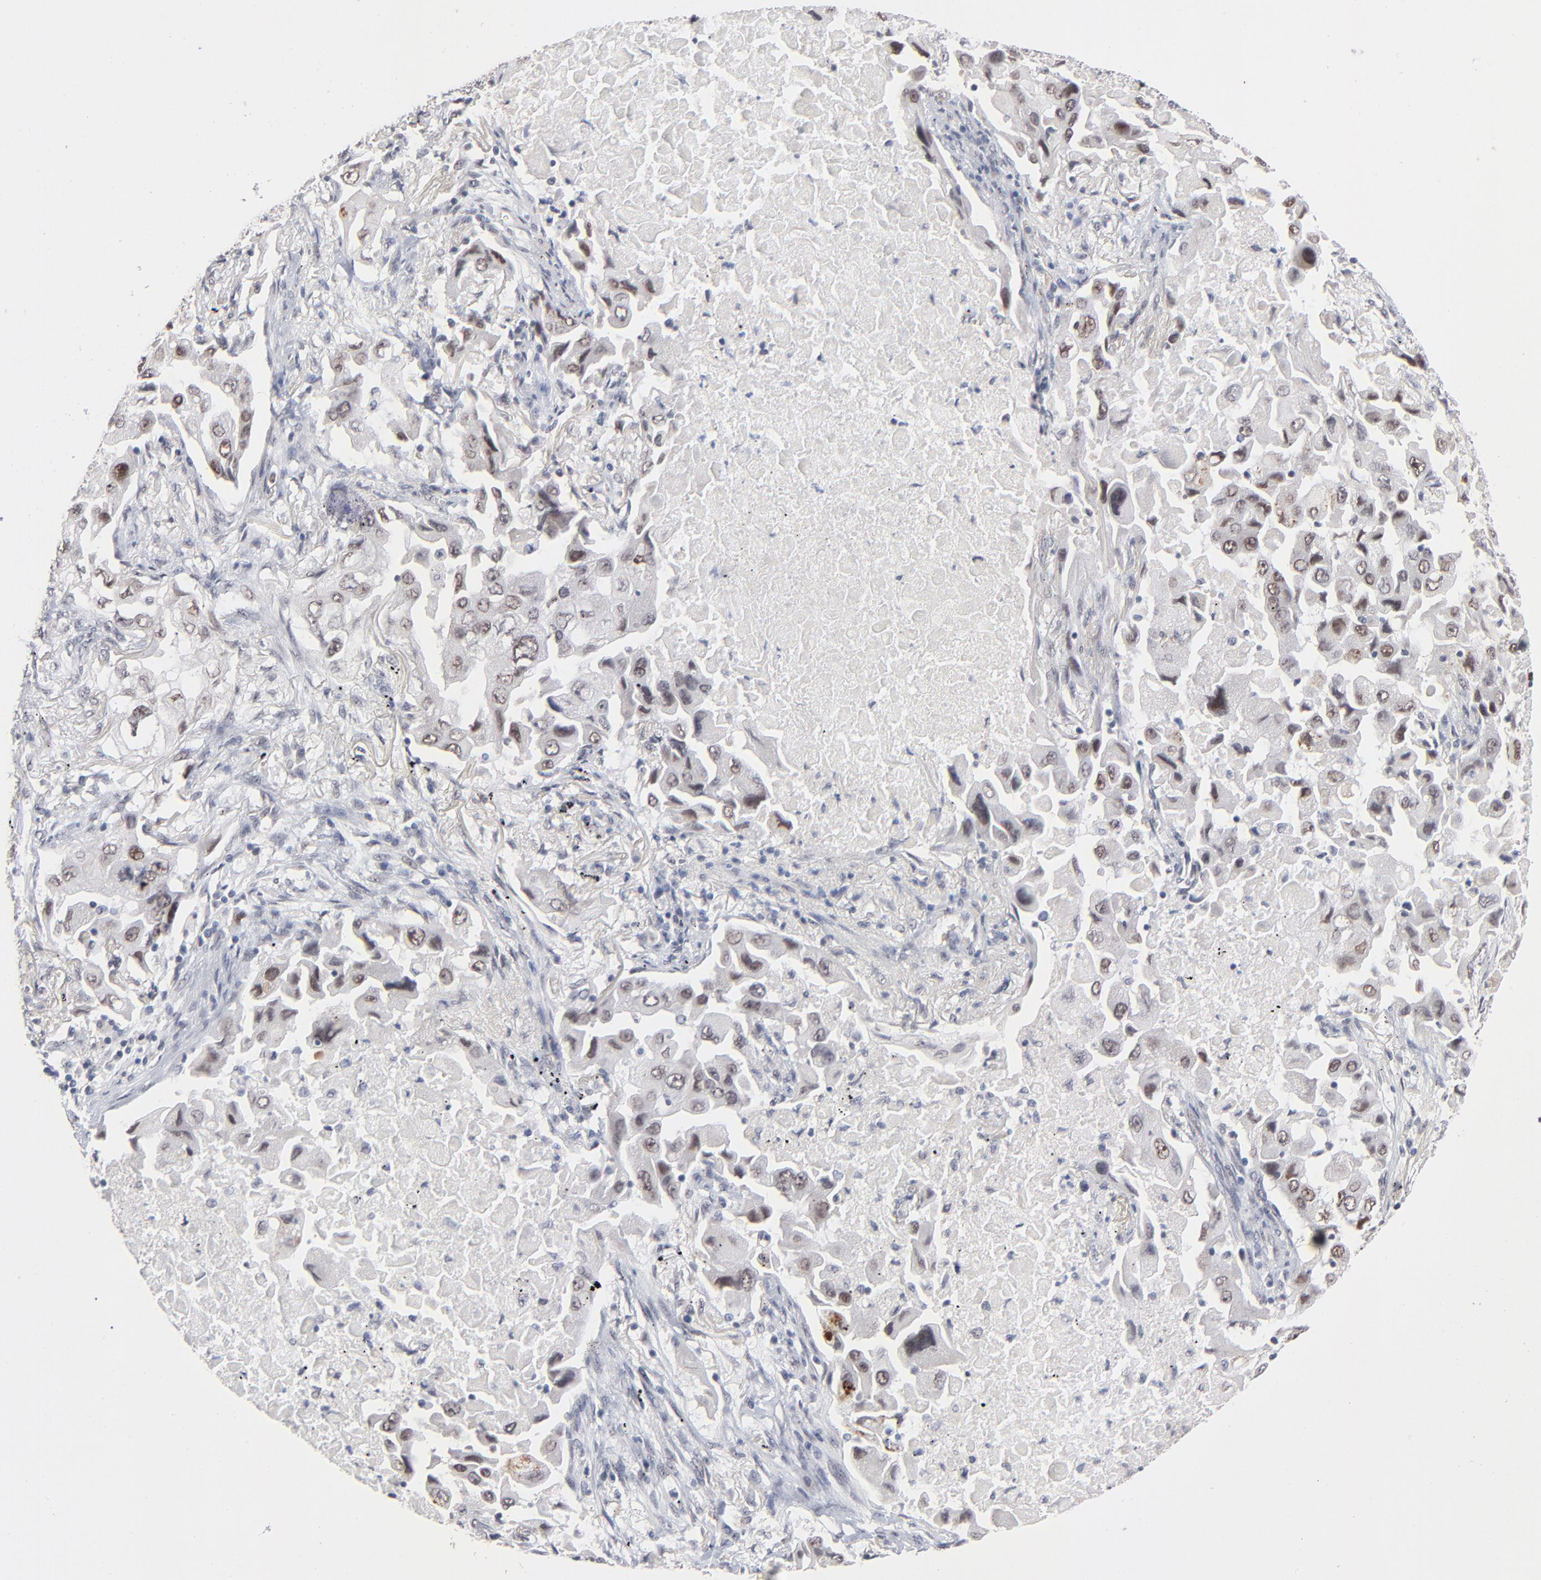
{"staining": {"intensity": "weak", "quantity": "25%-75%", "location": "nuclear"}, "tissue": "lung cancer", "cell_type": "Tumor cells", "image_type": "cancer", "snomed": [{"axis": "morphology", "description": "Adenocarcinoma, NOS"}, {"axis": "topography", "description": "Lung"}], "caption": "Tumor cells show low levels of weak nuclear expression in approximately 25%-75% of cells in adenocarcinoma (lung).", "gene": "MBIP", "patient": {"sex": "female", "age": 65}}